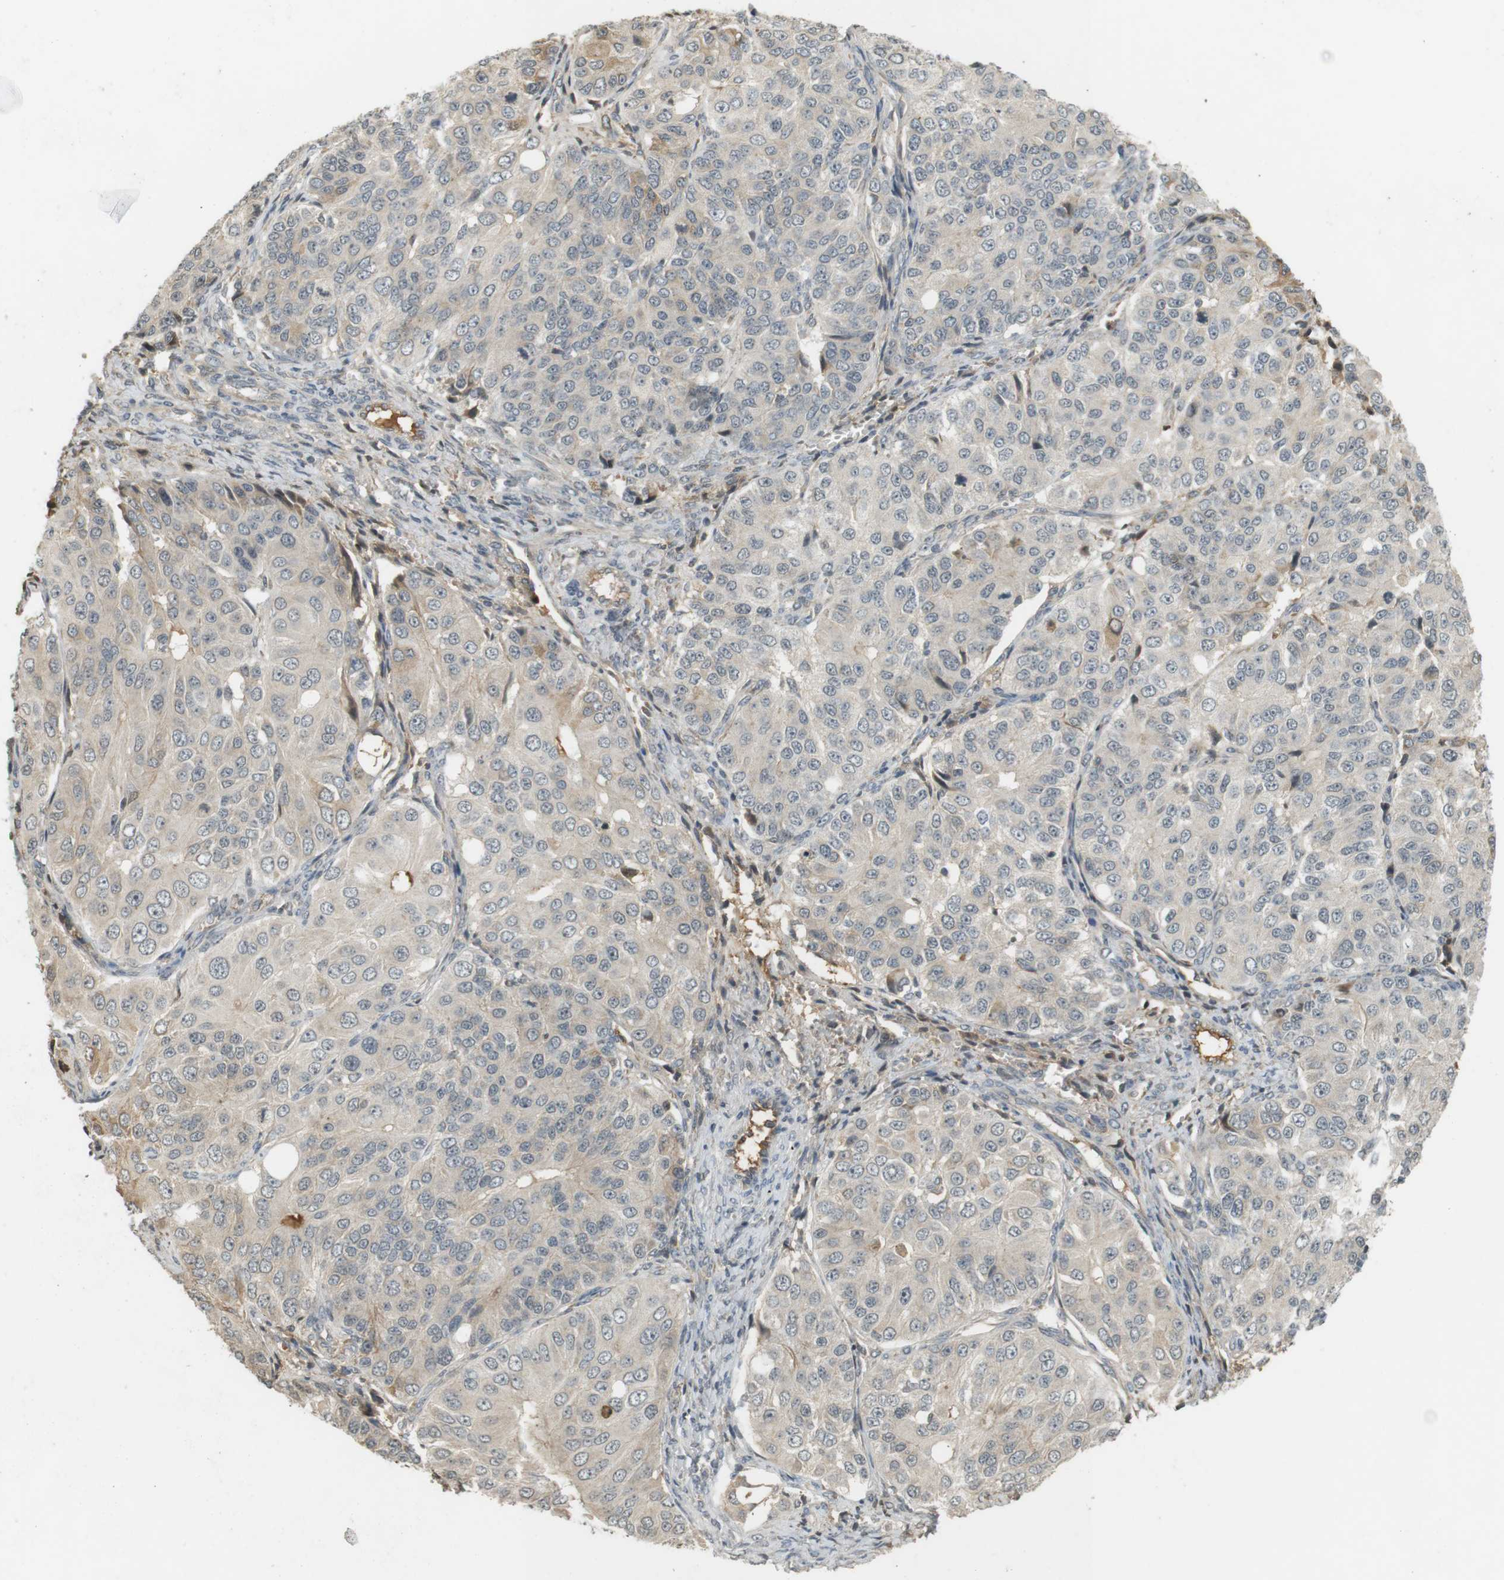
{"staining": {"intensity": "moderate", "quantity": "<25%", "location": "cytoplasmic/membranous"}, "tissue": "ovarian cancer", "cell_type": "Tumor cells", "image_type": "cancer", "snomed": [{"axis": "morphology", "description": "Carcinoma, endometroid"}, {"axis": "topography", "description": "Ovary"}], "caption": "Ovarian cancer tissue reveals moderate cytoplasmic/membranous staining in about <25% of tumor cells The staining was performed using DAB, with brown indicating positive protein expression. Nuclei are stained blue with hematoxylin.", "gene": "SRR", "patient": {"sex": "female", "age": 51}}